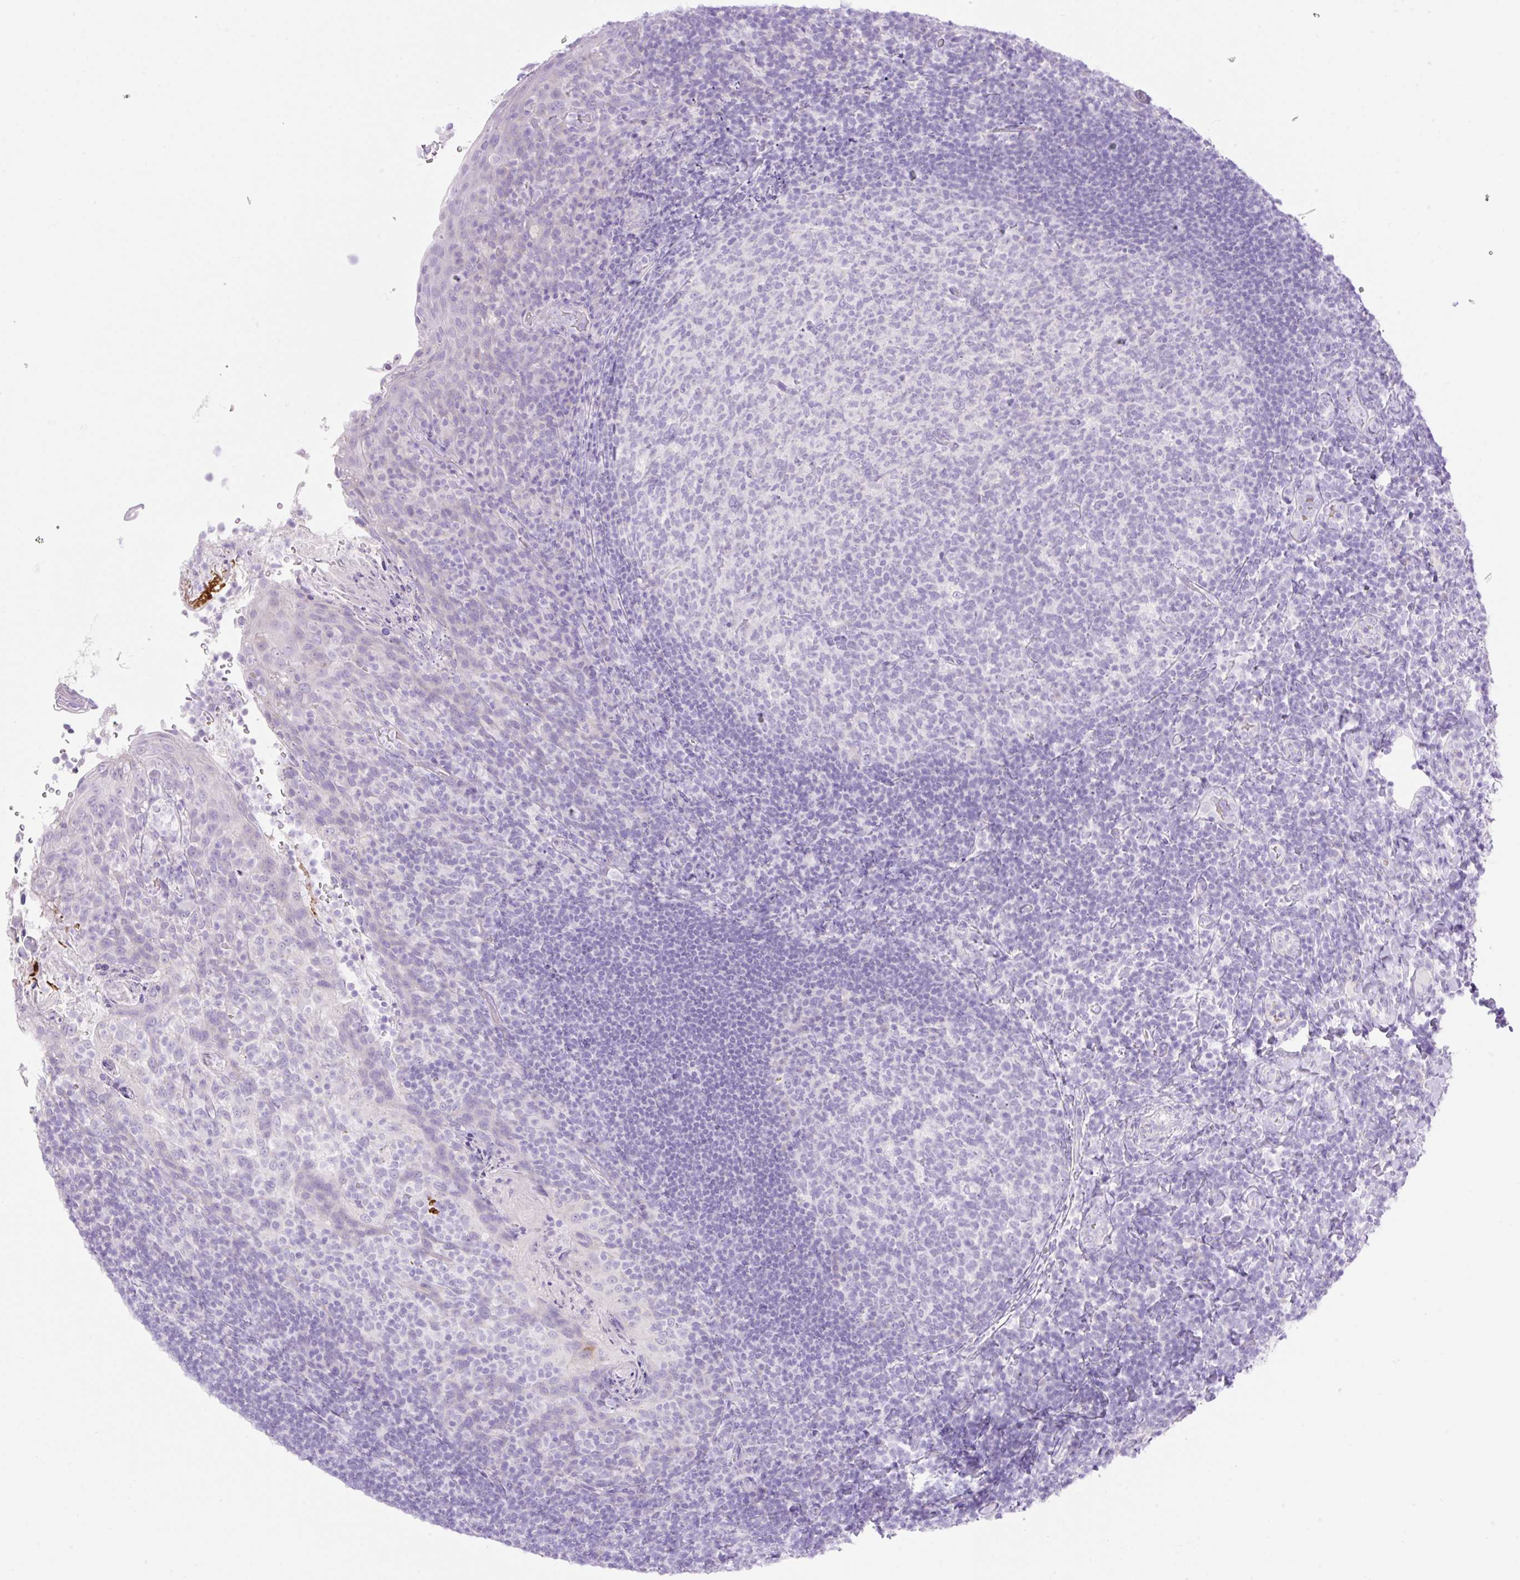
{"staining": {"intensity": "negative", "quantity": "none", "location": "none"}, "tissue": "tonsil", "cell_type": "Germinal center cells", "image_type": "normal", "snomed": [{"axis": "morphology", "description": "Normal tissue, NOS"}, {"axis": "topography", "description": "Tonsil"}], "caption": "Immunohistochemistry histopathology image of normal human tonsil stained for a protein (brown), which exhibits no positivity in germinal center cells.", "gene": "CDX1", "patient": {"sex": "female", "age": 10}}